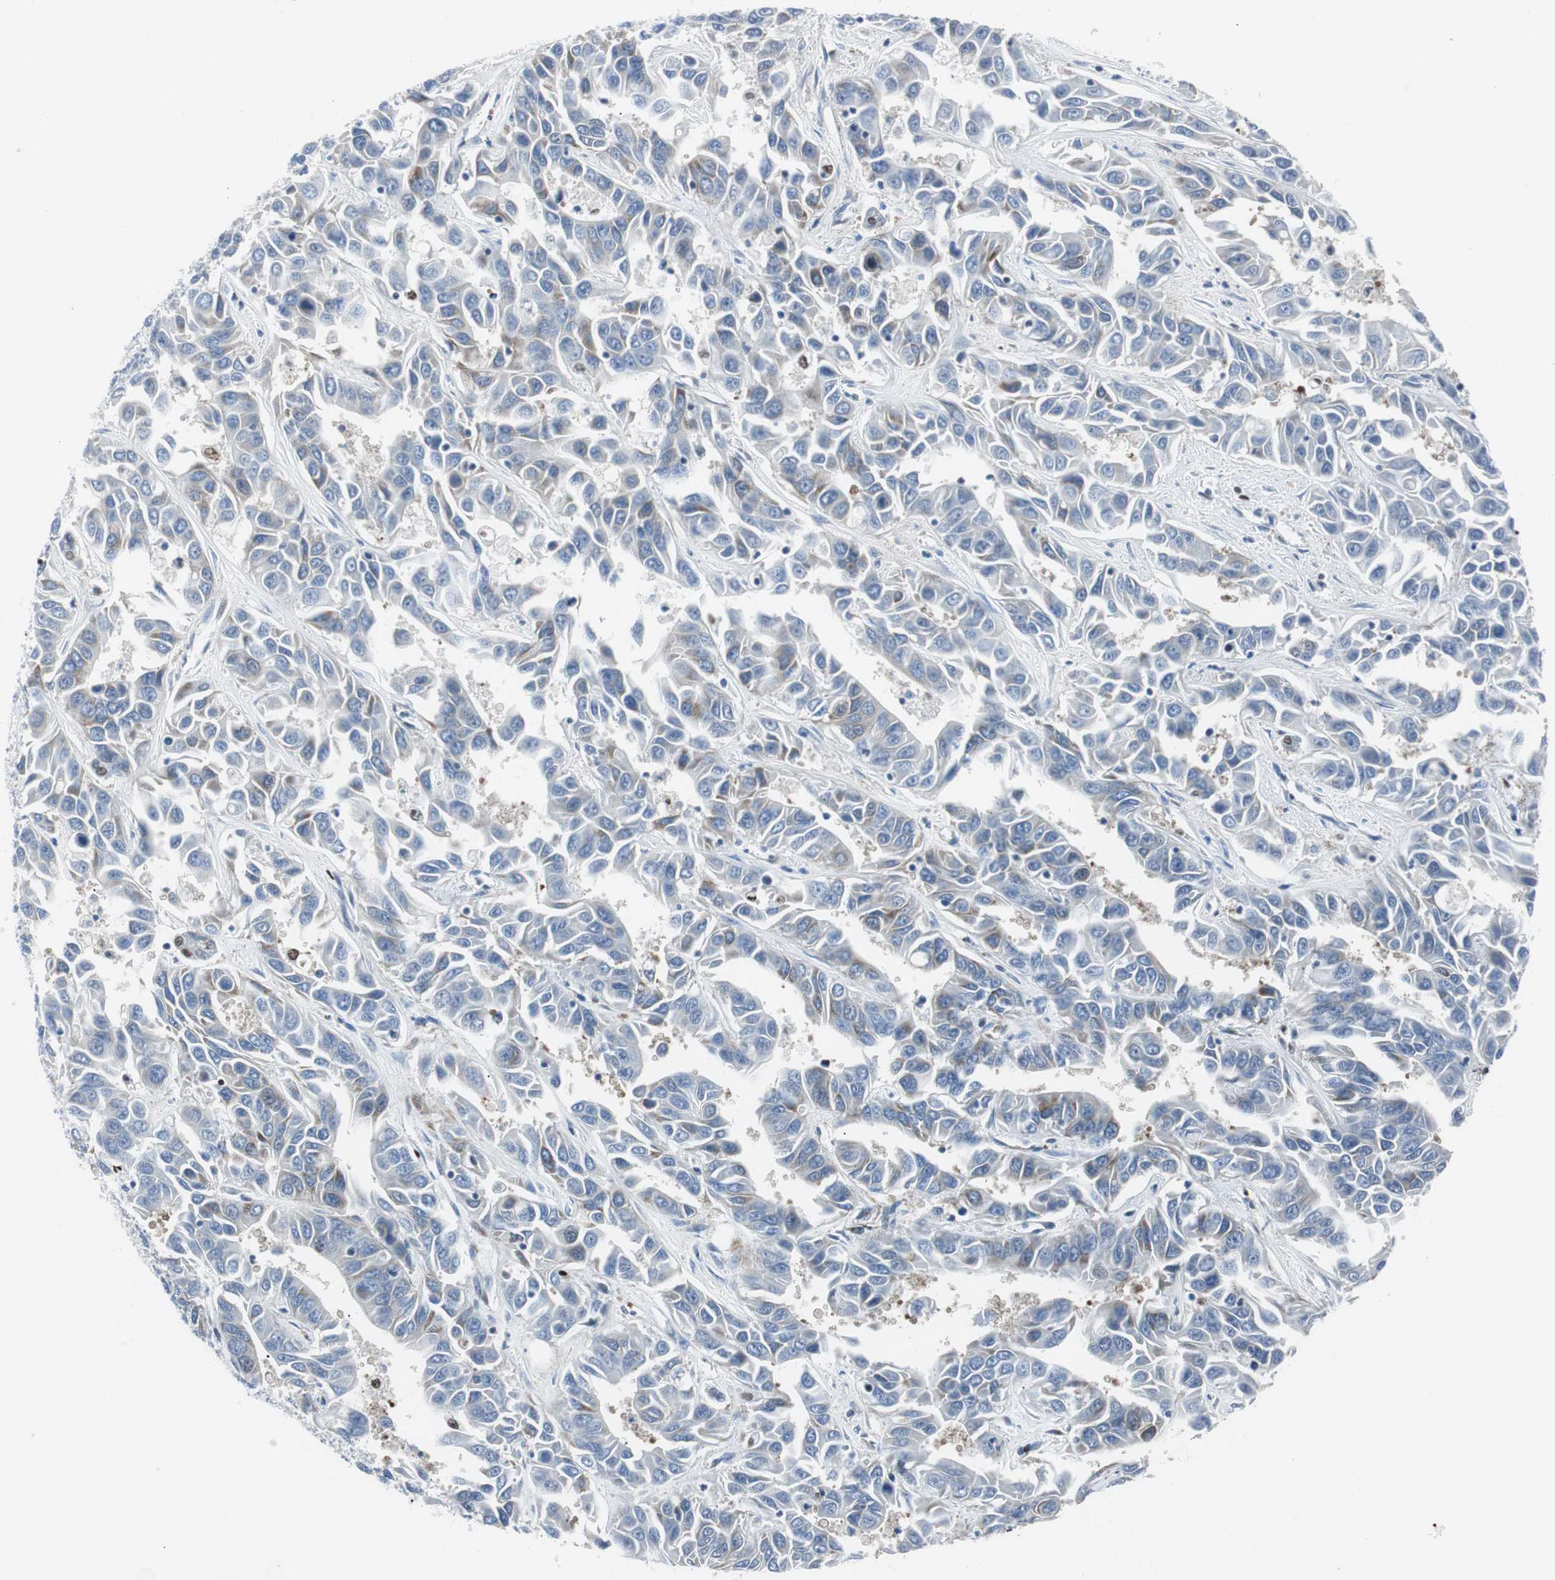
{"staining": {"intensity": "negative", "quantity": "none", "location": "none"}, "tissue": "liver cancer", "cell_type": "Tumor cells", "image_type": "cancer", "snomed": [{"axis": "morphology", "description": "Cholangiocarcinoma"}, {"axis": "topography", "description": "Liver"}], "caption": "Protein analysis of liver cancer shows no significant positivity in tumor cells.", "gene": "BBC3", "patient": {"sex": "female", "age": 52}}